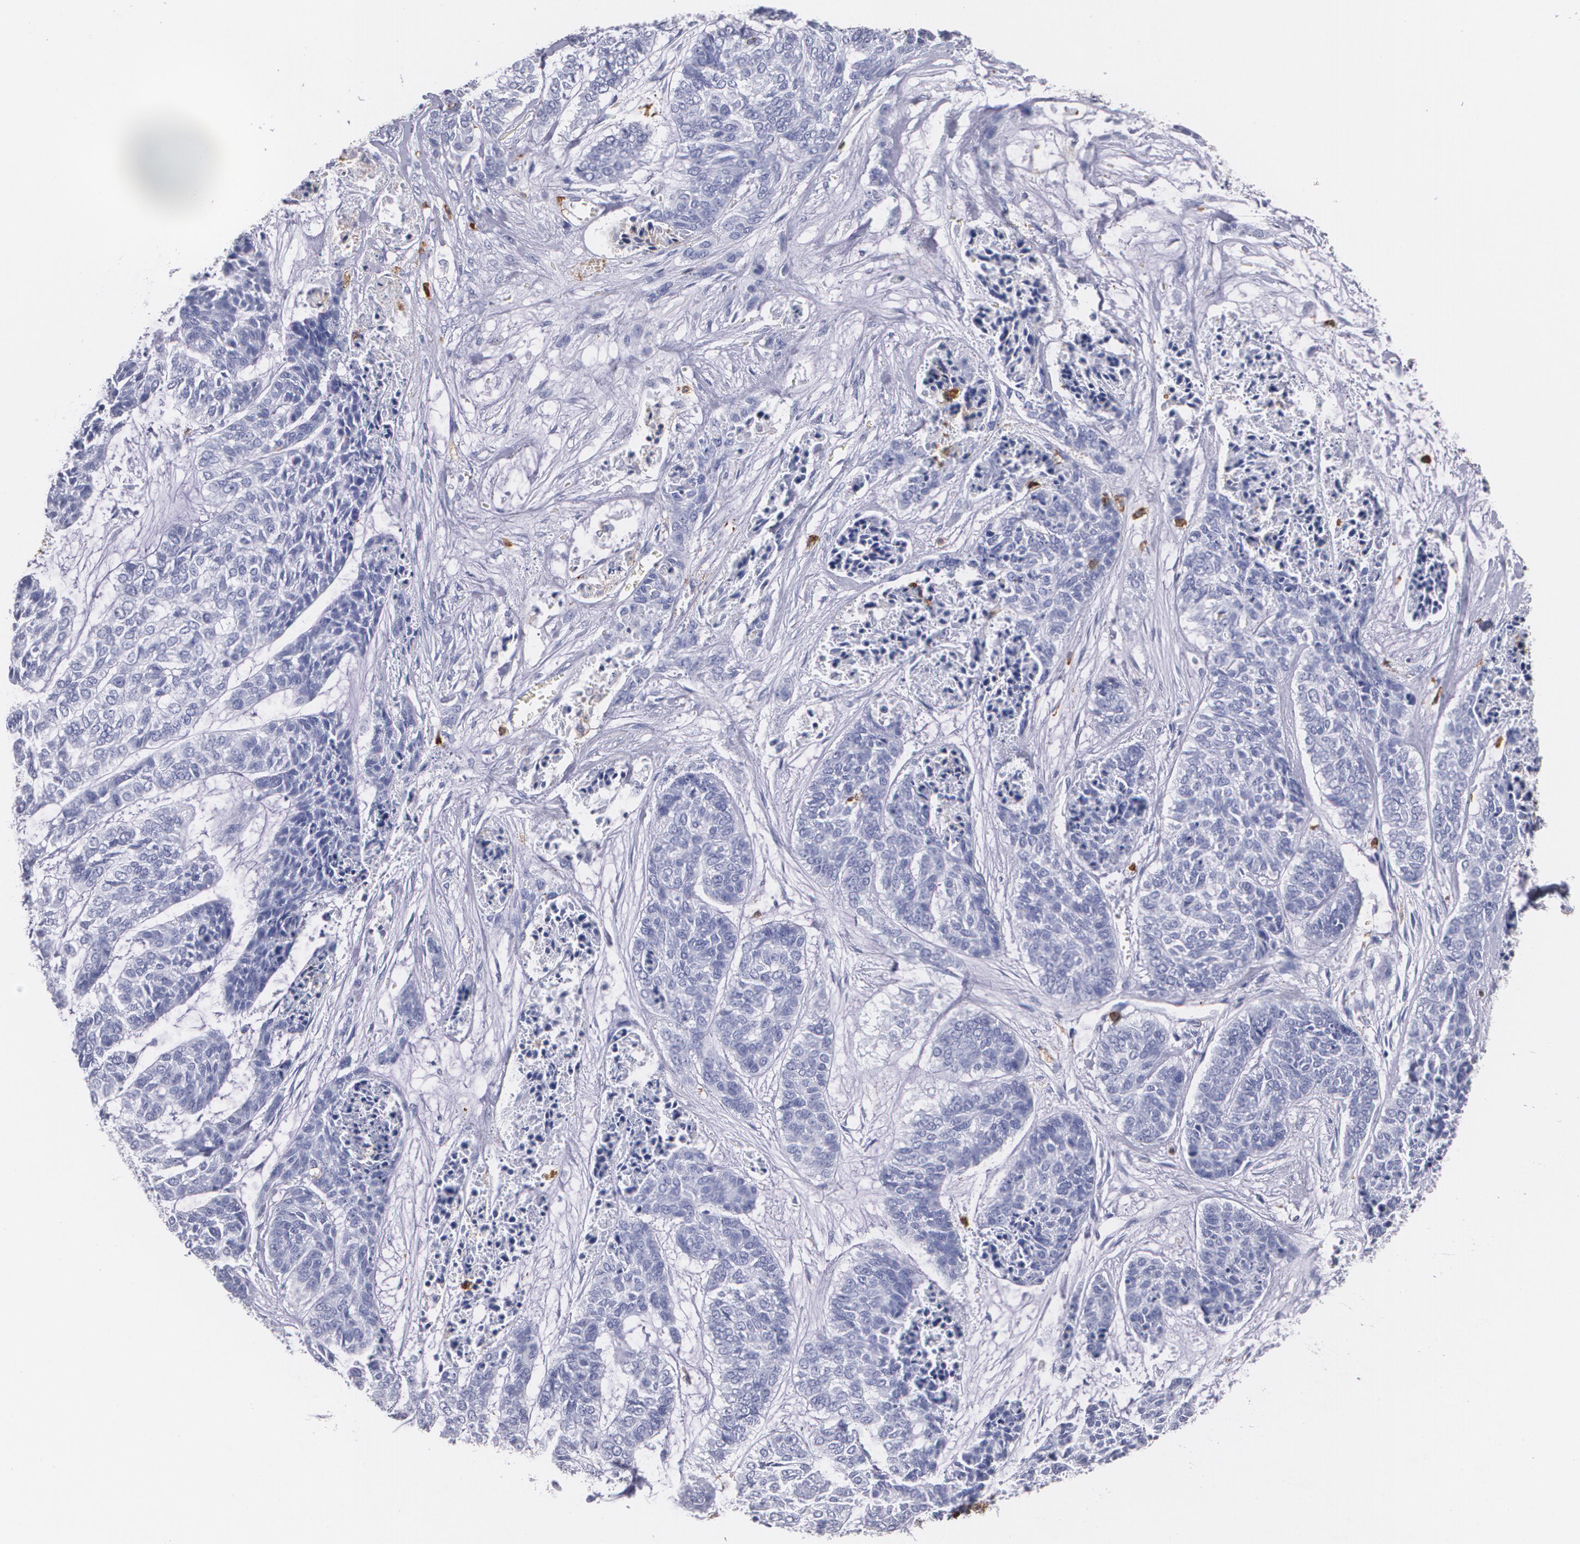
{"staining": {"intensity": "negative", "quantity": "none", "location": "none"}, "tissue": "skin cancer", "cell_type": "Tumor cells", "image_type": "cancer", "snomed": [{"axis": "morphology", "description": "Basal cell carcinoma"}, {"axis": "topography", "description": "Skin"}], "caption": "Micrograph shows no significant protein positivity in tumor cells of basal cell carcinoma (skin).", "gene": "PTPRC", "patient": {"sex": "female", "age": 64}}